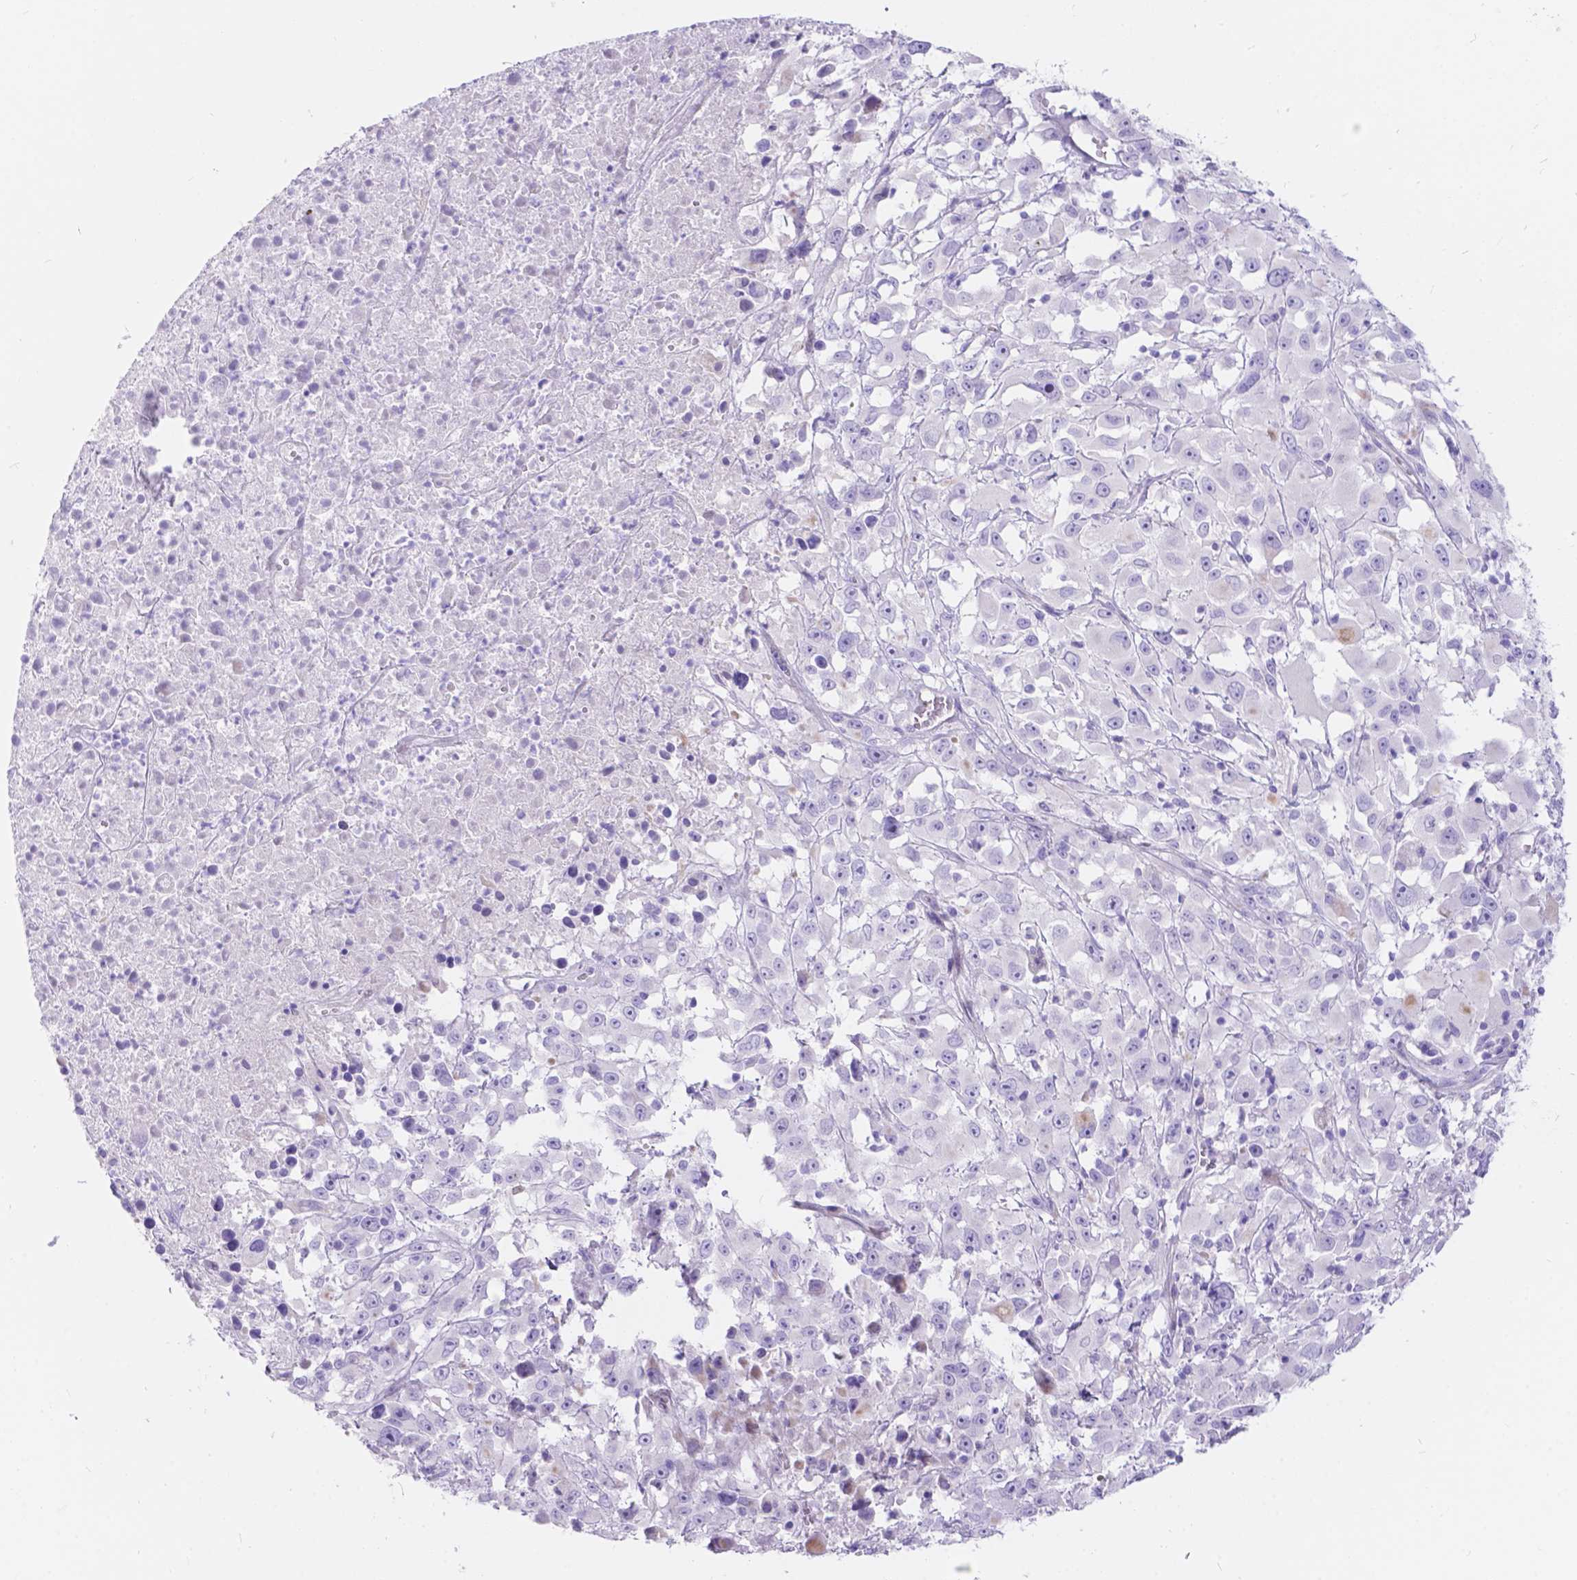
{"staining": {"intensity": "negative", "quantity": "none", "location": "none"}, "tissue": "melanoma", "cell_type": "Tumor cells", "image_type": "cancer", "snomed": [{"axis": "morphology", "description": "Malignant melanoma, Metastatic site"}, {"axis": "topography", "description": "Soft tissue"}], "caption": "Melanoma stained for a protein using IHC exhibits no positivity tumor cells.", "gene": "KLHL10", "patient": {"sex": "male", "age": 50}}